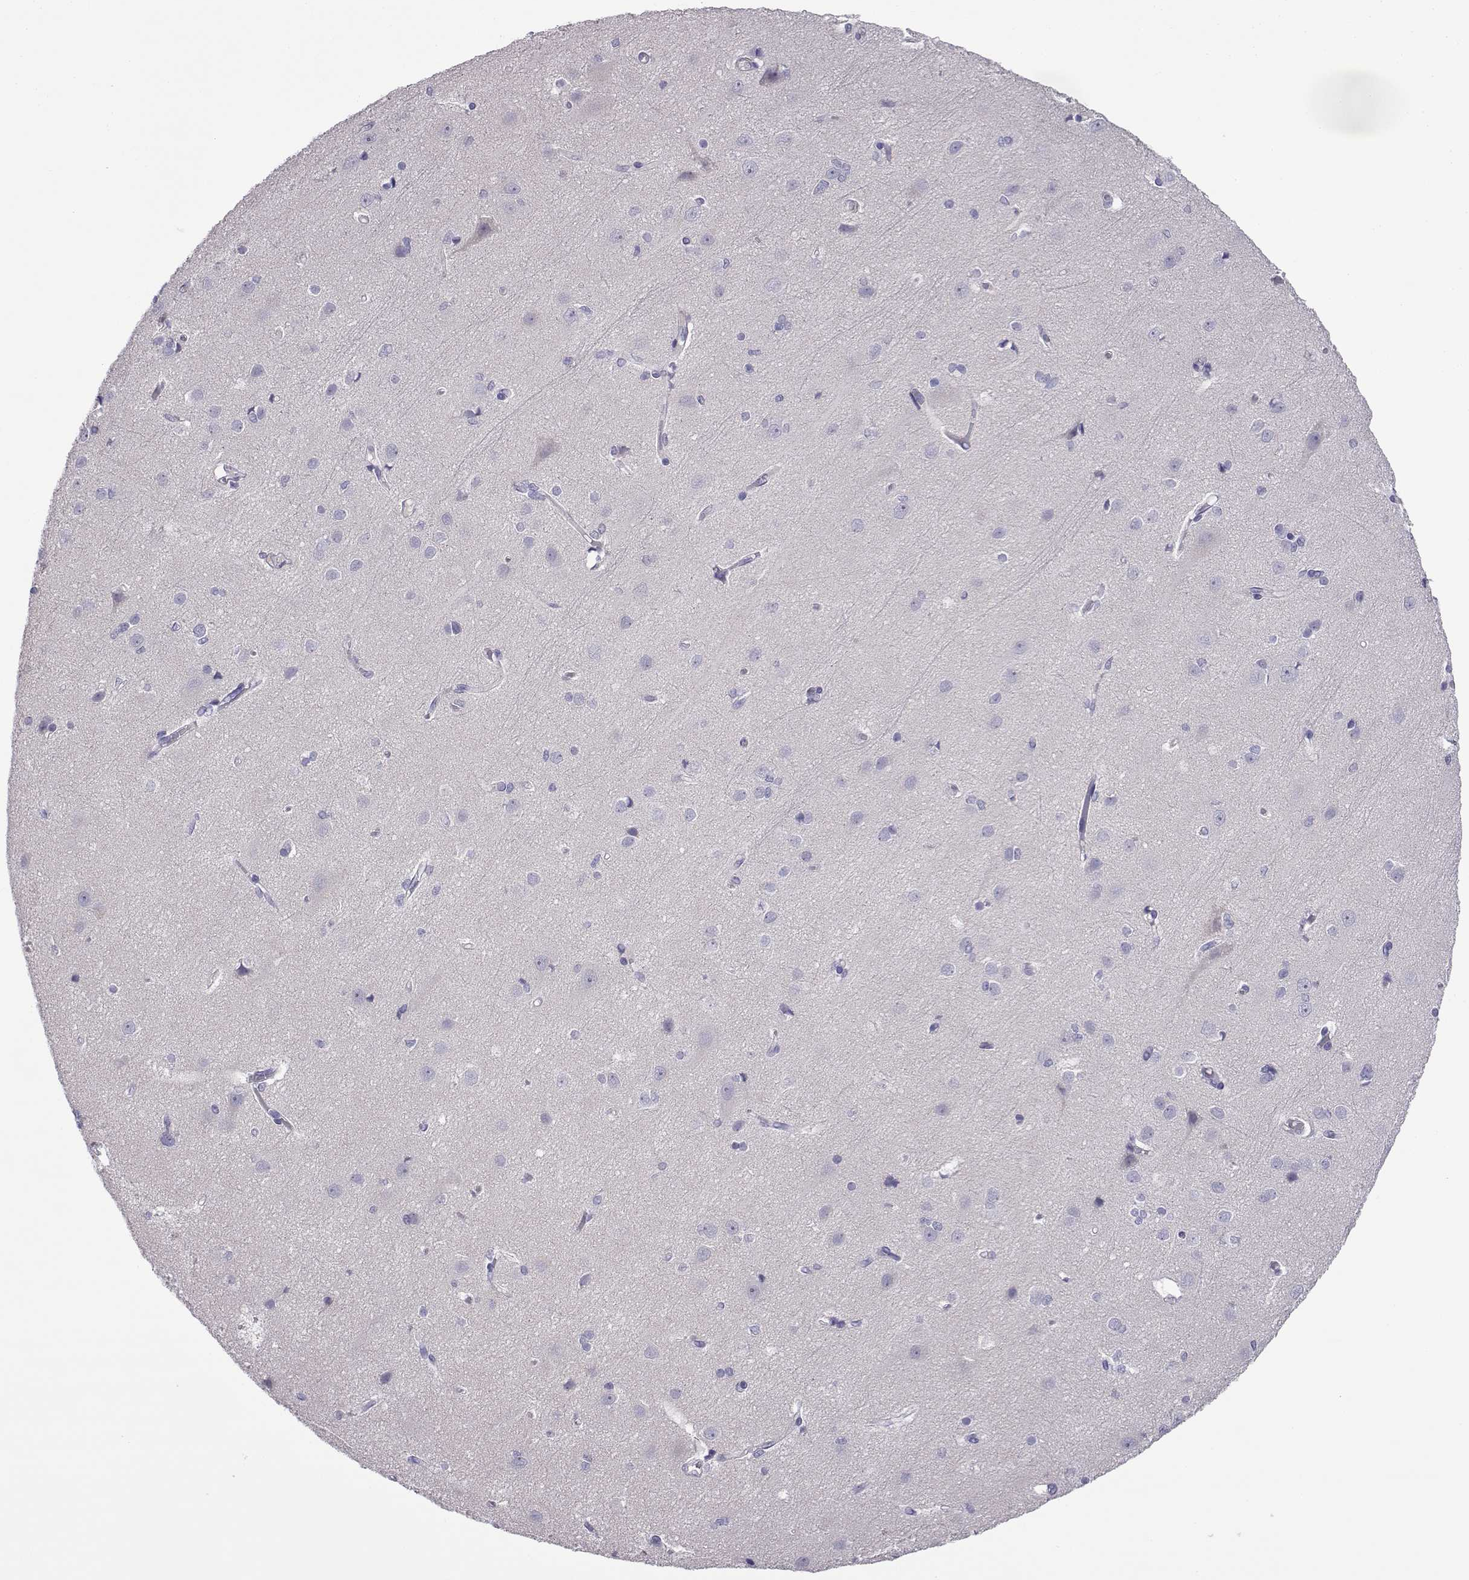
{"staining": {"intensity": "negative", "quantity": "none", "location": "none"}, "tissue": "cerebral cortex", "cell_type": "Endothelial cells", "image_type": "normal", "snomed": [{"axis": "morphology", "description": "Normal tissue, NOS"}, {"axis": "topography", "description": "Cerebral cortex"}], "caption": "High power microscopy photomicrograph of an immunohistochemistry histopathology image of benign cerebral cortex, revealing no significant staining in endothelial cells.", "gene": "SPACA7", "patient": {"sex": "male", "age": 37}}